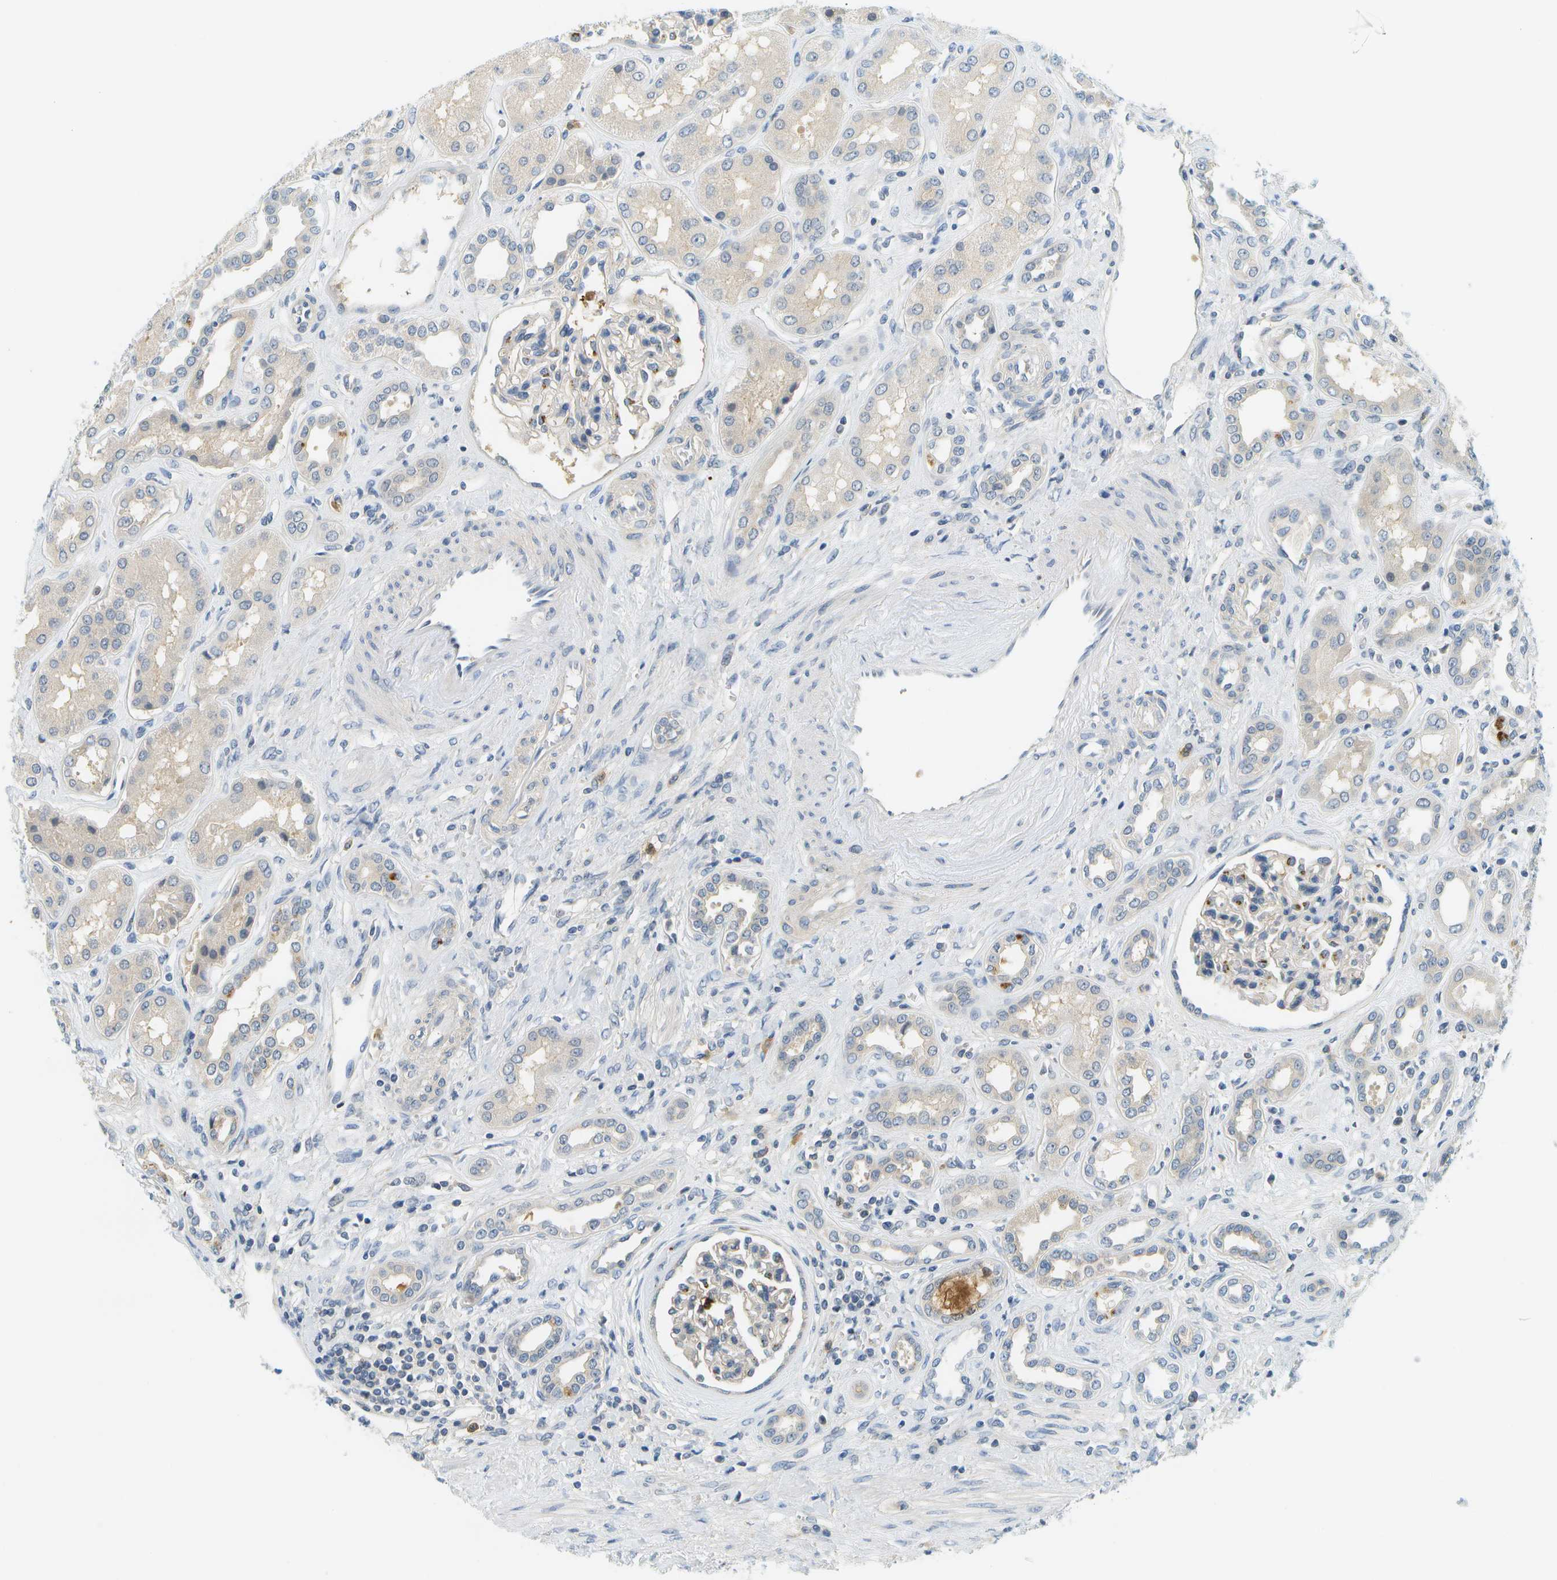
{"staining": {"intensity": "moderate", "quantity": "<25%", "location": "cytoplasmic/membranous"}, "tissue": "kidney", "cell_type": "Cells in glomeruli", "image_type": "normal", "snomed": [{"axis": "morphology", "description": "Normal tissue, NOS"}, {"axis": "topography", "description": "Kidney"}], "caption": "IHC (DAB (3,3'-diaminobenzidine)) staining of unremarkable human kidney shows moderate cytoplasmic/membranous protein positivity in about <25% of cells in glomeruli. (IHC, brightfield microscopy, high magnification).", "gene": "RASGRP2", "patient": {"sex": "male", "age": 59}}